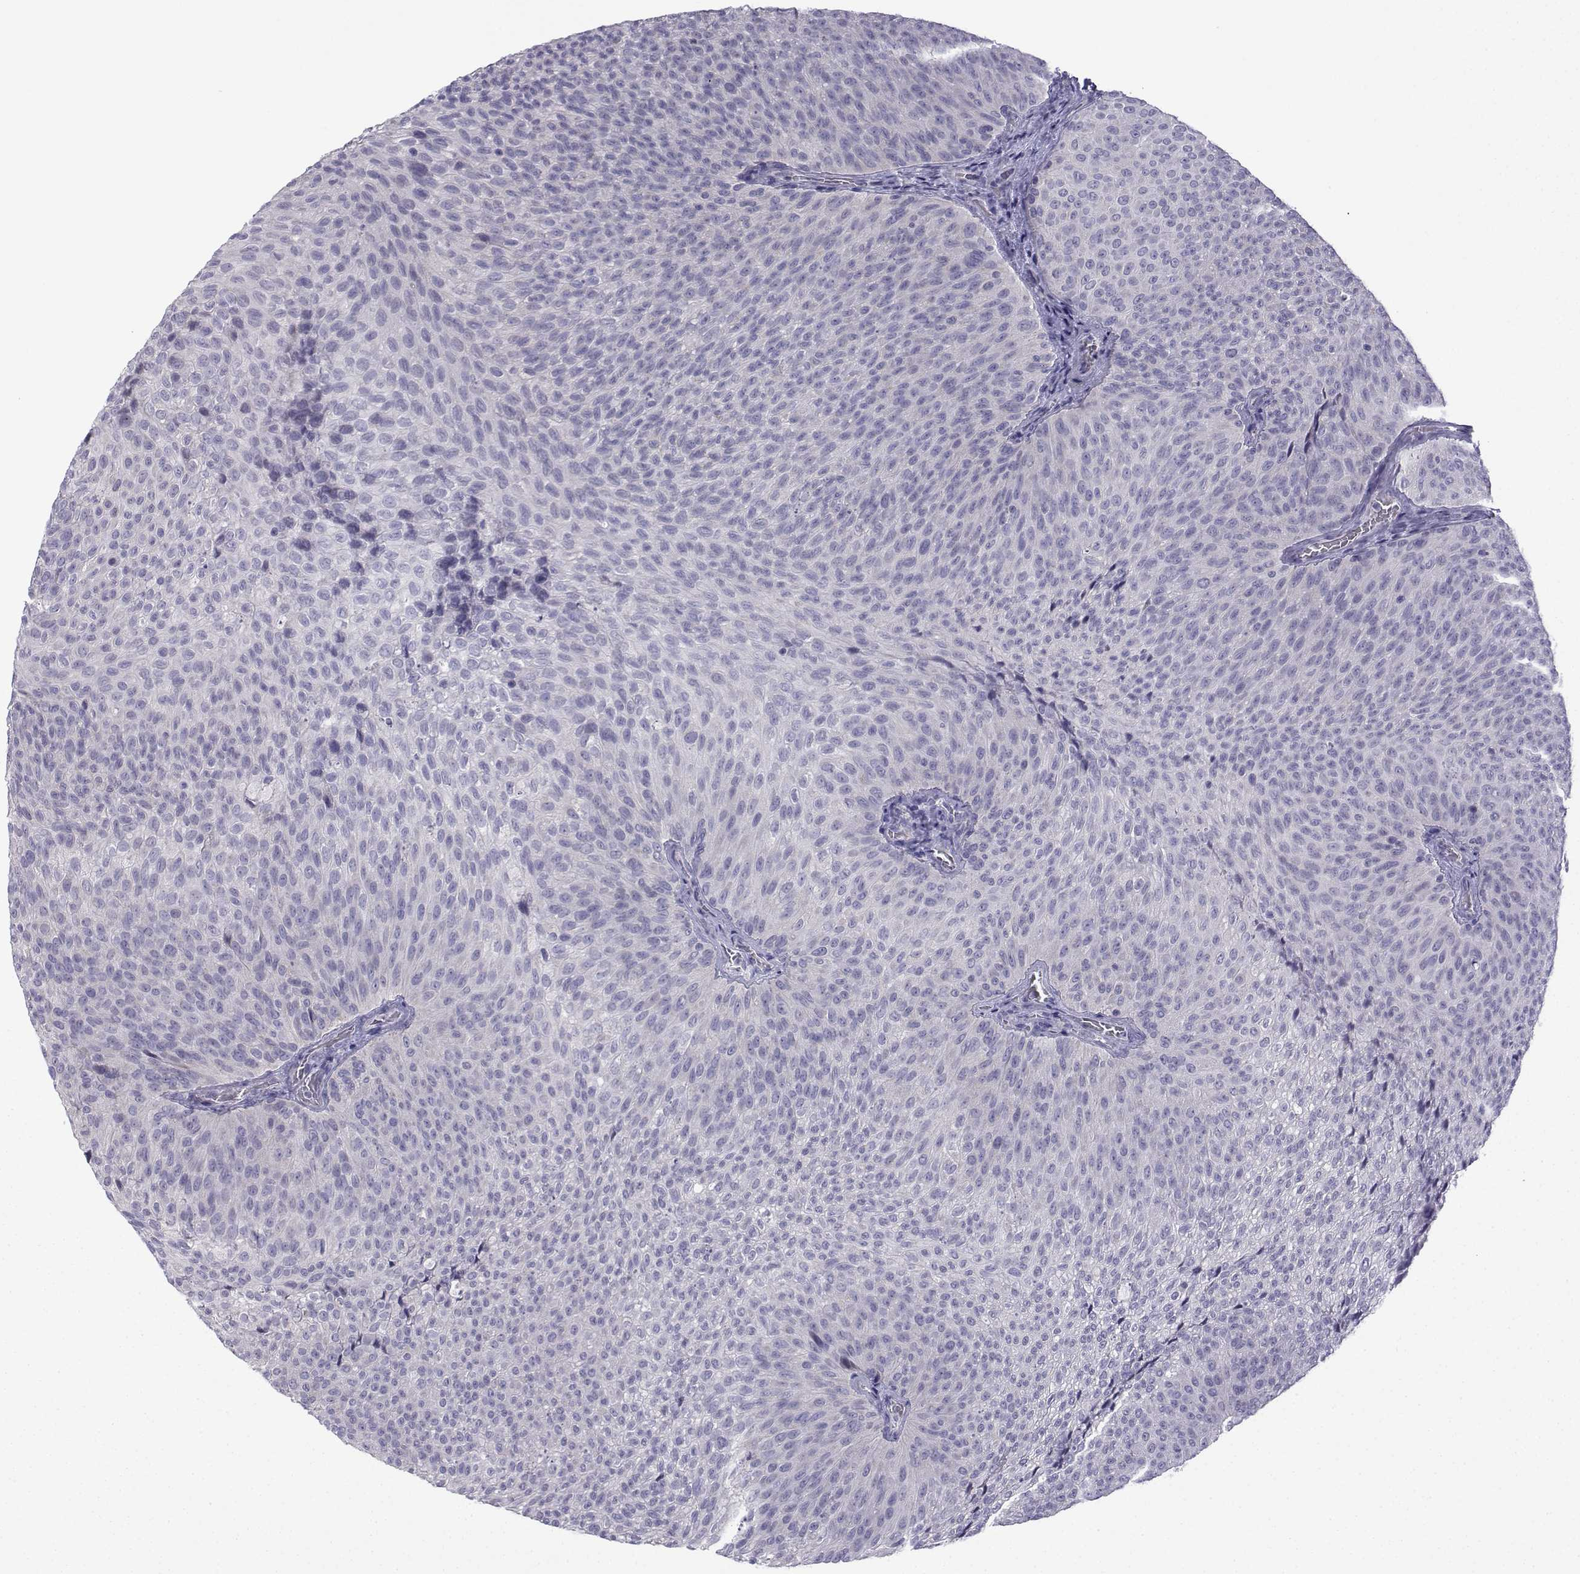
{"staining": {"intensity": "negative", "quantity": "none", "location": "none"}, "tissue": "urothelial cancer", "cell_type": "Tumor cells", "image_type": "cancer", "snomed": [{"axis": "morphology", "description": "Urothelial carcinoma, Low grade"}, {"axis": "topography", "description": "Urinary bladder"}], "caption": "Human urothelial carcinoma (low-grade) stained for a protein using immunohistochemistry shows no expression in tumor cells.", "gene": "SPACA7", "patient": {"sex": "male", "age": 78}}